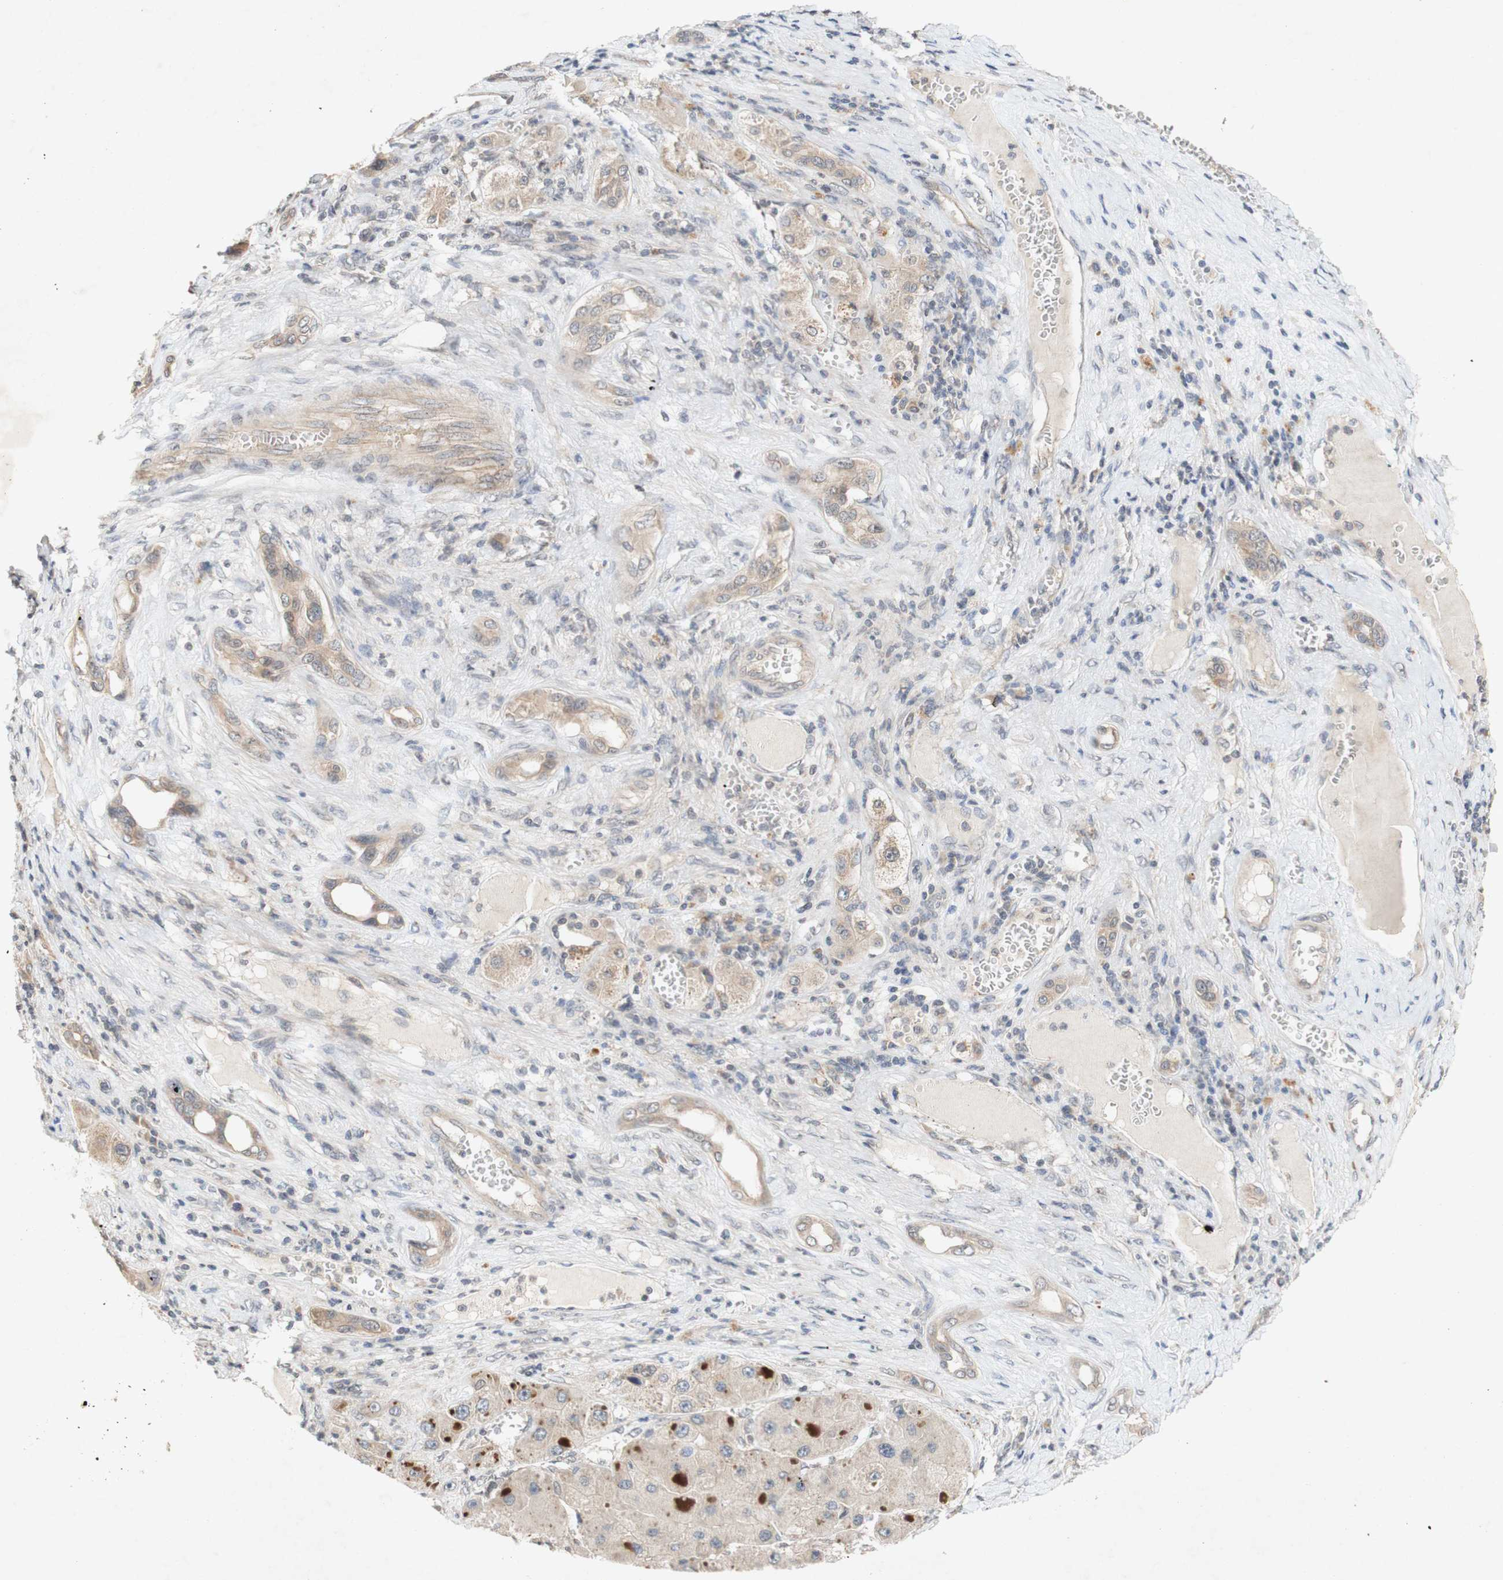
{"staining": {"intensity": "moderate", "quantity": ">75%", "location": "cytoplasmic/membranous"}, "tissue": "liver cancer", "cell_type": "Tumor cells", "image_type": "cancer", "snomed": [{"axis": "morphology", "description": "Carcinoma, Hepatocellular, NOS"}, {"axis": "topography", "description": "Liver"}], "caption": "Immunohistochemical staining of liver cancer displays medium levels of moderate cytoplasmic/membranous protein staining in approximately >75% of tumor cells.", "gene": "PIN1", "patient": {"sex": "female", "age": 73}}